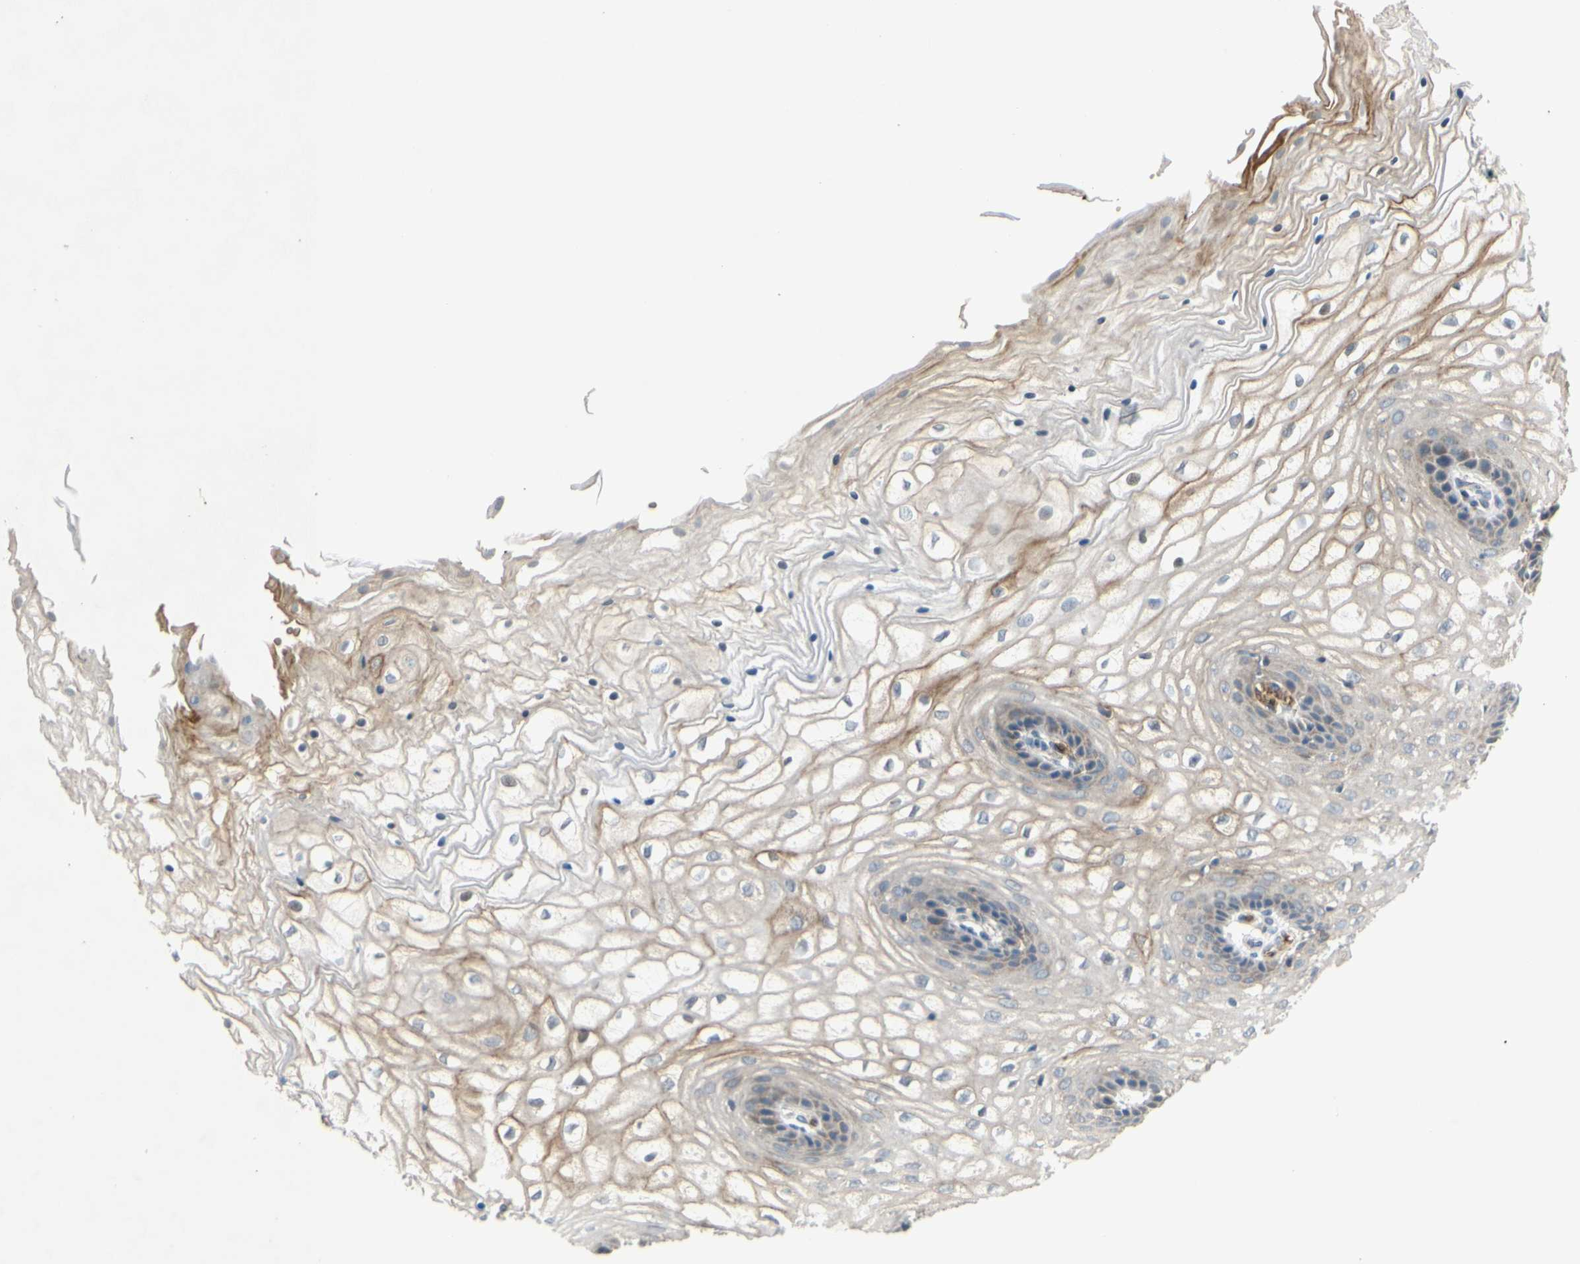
{"staining": {"intensity": "weak", "quantity": "25%-75%", "location": "cytoplasmic/membranous"}, "tissue": "vagina", "cell_type": "Squamous epithelial cells", "image_type": "normal", "snomed": [{"axis": "morphology", "description": "Normal tissue, NOS"}, {"axis": "topography", "description": "Vagina"}], "caption": "Weak cytoplasmic/membranous protein positivity is present in approximately 25%-75% of squamous epithelial cells in vagina.", "gene": "GYPC", "patient": {"sex": "female", "age": 34}}